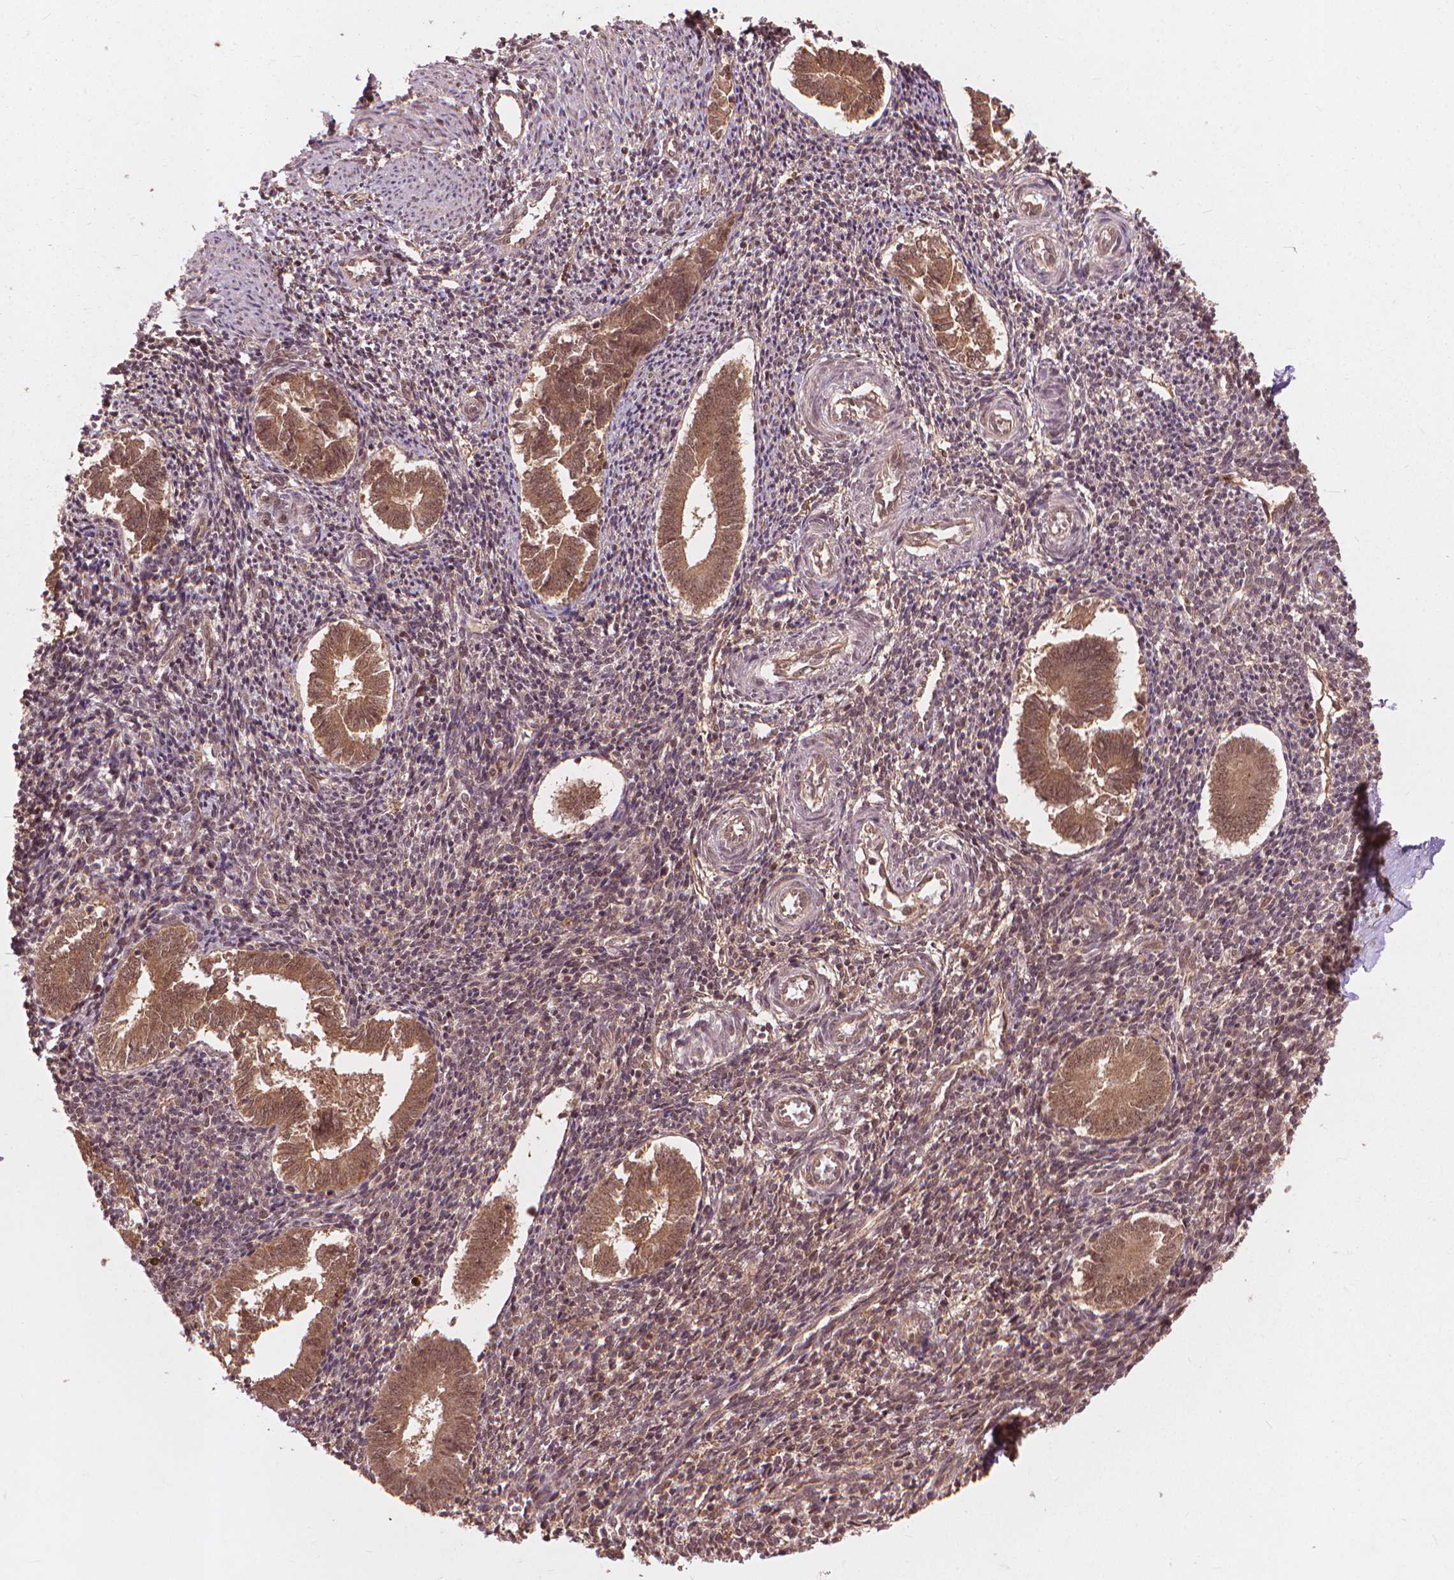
{"staining": {"intensity": "moderate", "quantity": "25%-75%", "location": "nuclear"}, "tissue": "endometrium", "cell_type": "Cells in endometrial stroma", "image_type": "normal", "snomed": [{"axis": "morphology", "description": "Normal tissue, NOS"}, {"axis": "topography", "description": "Endometrium"}], "caption": "Immunohistochemistry (IHC) histopathology image of normal human endometrium stained for a protein (brown), which displays medium levels of moderate nuclear positivity in approximately 25%-75% of cells in endometrial stroma.", "gene": "SSU72", "patient": {"sex": "female", "age": 25}}